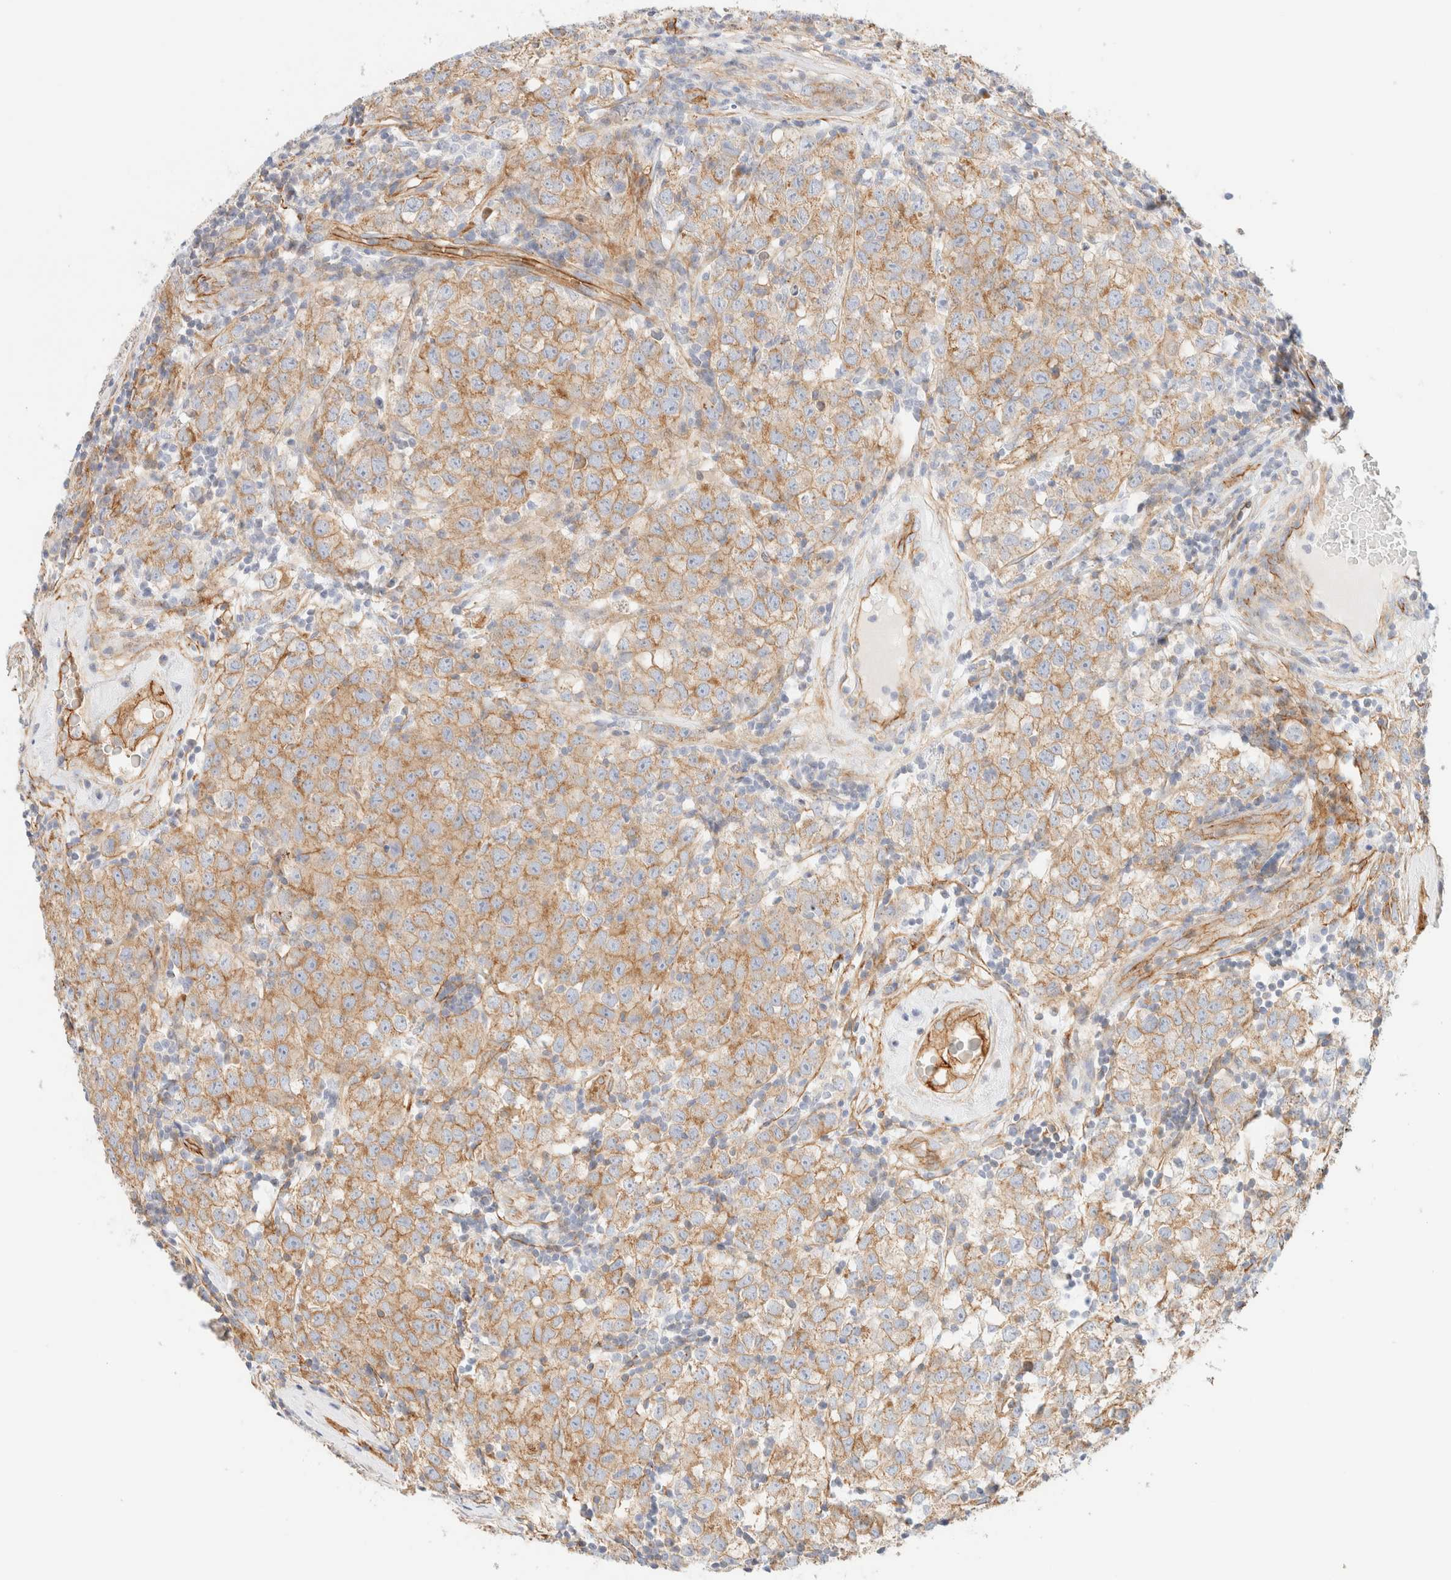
{"staining": {"intensity": "weak", "quantity": ">75%", "location": "cytoplasmic/membranous"}, "tissue": "testis cancer", "cell_type": "Tumor cells", "image_type": "cancer", "snomed": [{"axis": "morphology", "description": "Seminoma, NOS"}, {"axis": "morphology", "description": "Carcinoma, Embryonal, NOS"}, {"axis": "topography", "description": "Testis"}], "caption": "Testis cancer (embryonal carcinoma) stained with IHC displays weak cytoplasmic/membranous expression in about >75% of tumor cells. Nuclei are stained in blue.", "gene": "CYB5R4", "patient": {"sex": "male", "age": 28}}